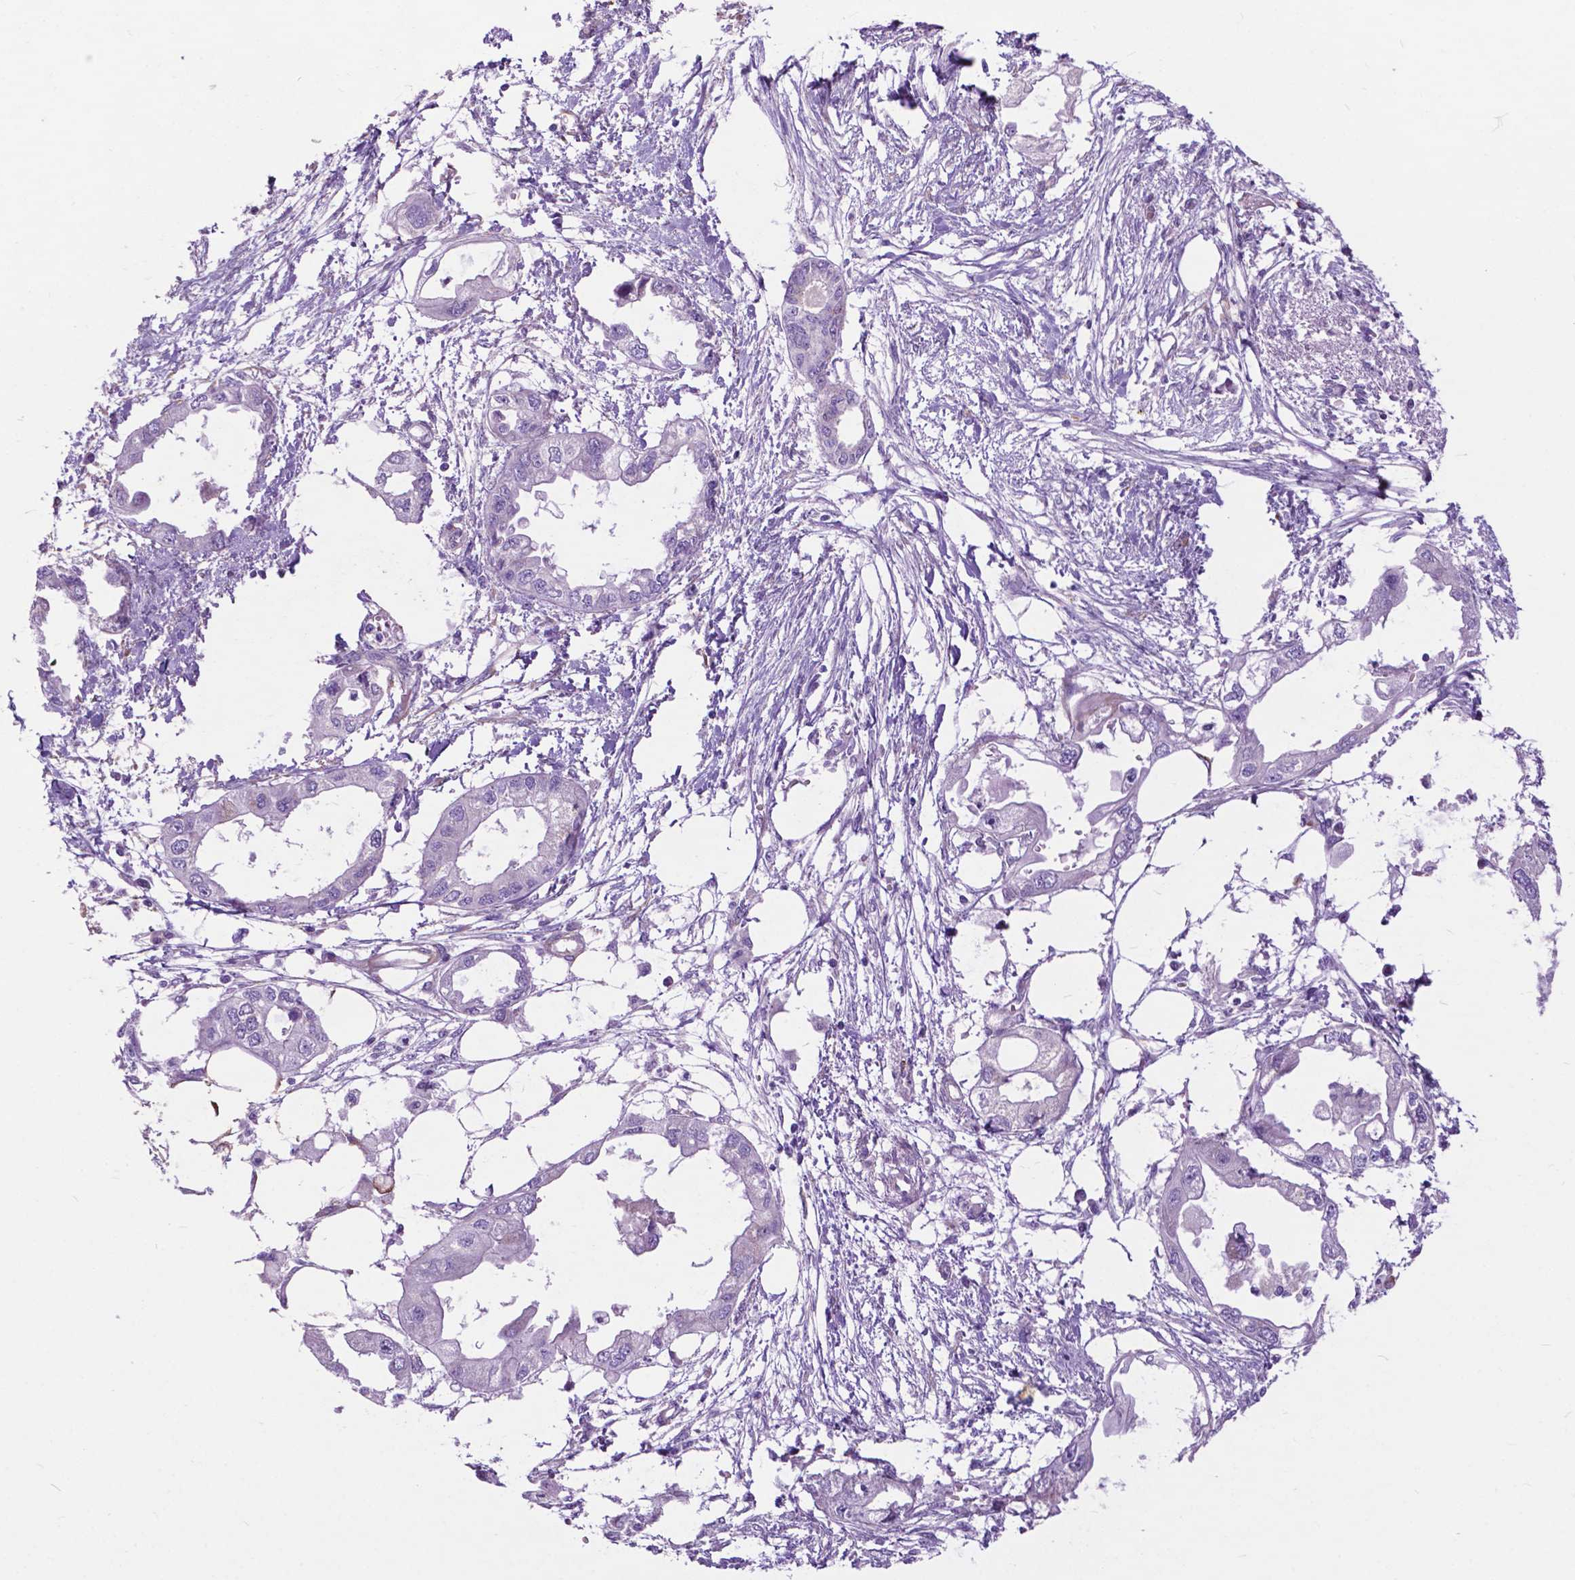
{"staining": {"intensity": "negative", "quantity": "none", "location": "none"}, "tissue": "endometrial cancer", "cell_type": "Tumor cells", "image_type": "cancer", "snomed": [{"axis": "morphology", "description": "Adenocarcinoma, NOS"}, {"axis": "morphology", "description": "Adenocarcinoma, metastatic, NOS"}, {"axis": "topography", "description": "Adipose tissue"}, {"axis": "topography", "description": "Endometrium"}], "caption": "Endometrial metastatic adenocarcinoma was stained to show a protein in brown. There is no significant positivity in tumor cells.", "gene": "PCDHA12", "patient": {"sex": "female", "age": 67}}